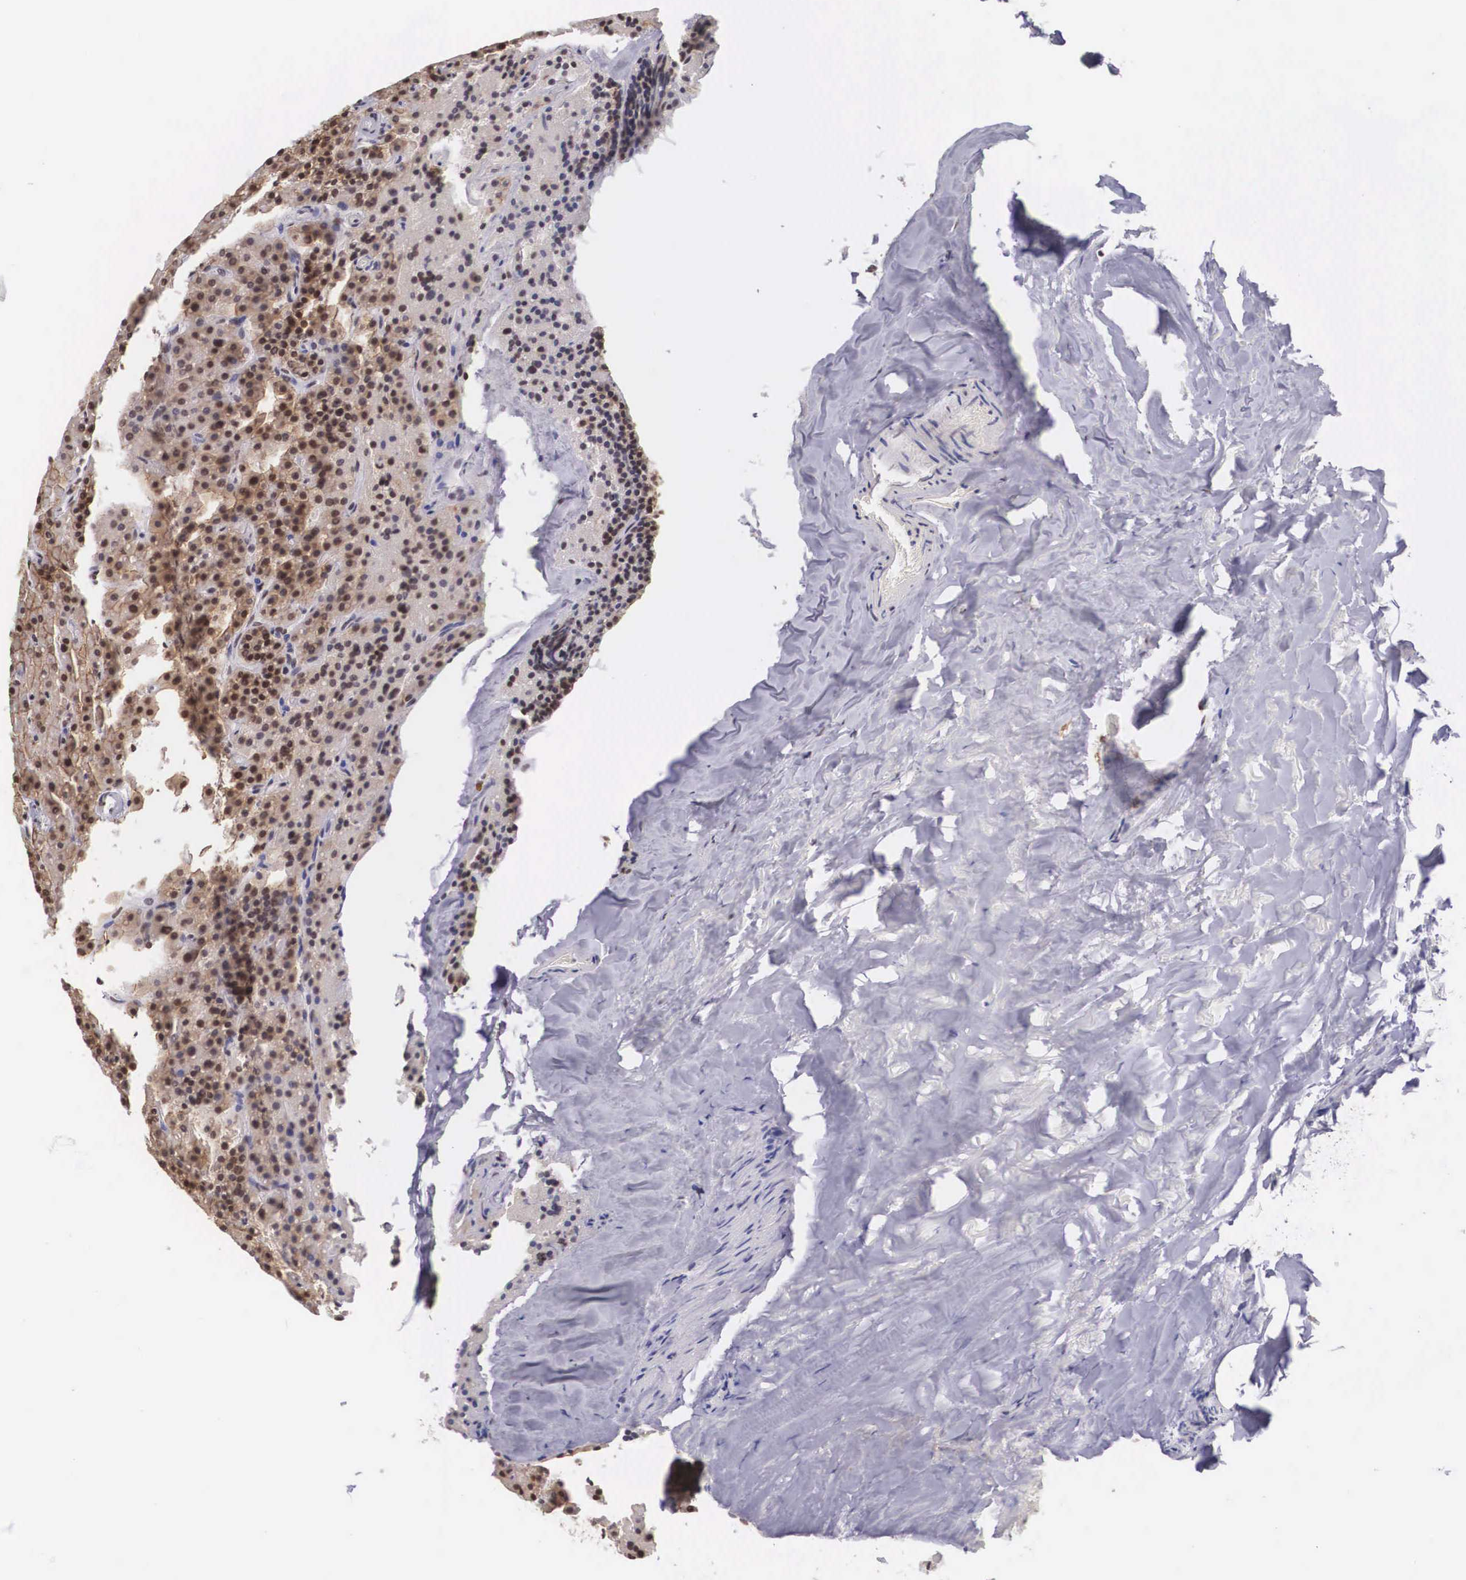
{"staining": {"intensity": "strong", "quantity": ">75%", "location": "cytoplasmic/membranous,nuclear"}, "tissue": "parathyroid gland", "cell_type": "Glandular cells", "image_type": "normal", "snomed": [{"axis": "morphology", "description": "Normal tissue, NOS"}, {"axis": "topography", "description": "Parathyroid gland"}], "caption": "Immunohistochemical staining of benign parathyroid gland demonstrates >75% levels of strong cytoplasmic/membranous,nuclear protein expression in approximately >75% of glandular cells. Using DAB (brown) and hematoxylin (blue) stains, captured at high magnification using brightfield microscopy.", "gene": "POLR2F", "patient": {"sex": "male", "age": 71}}